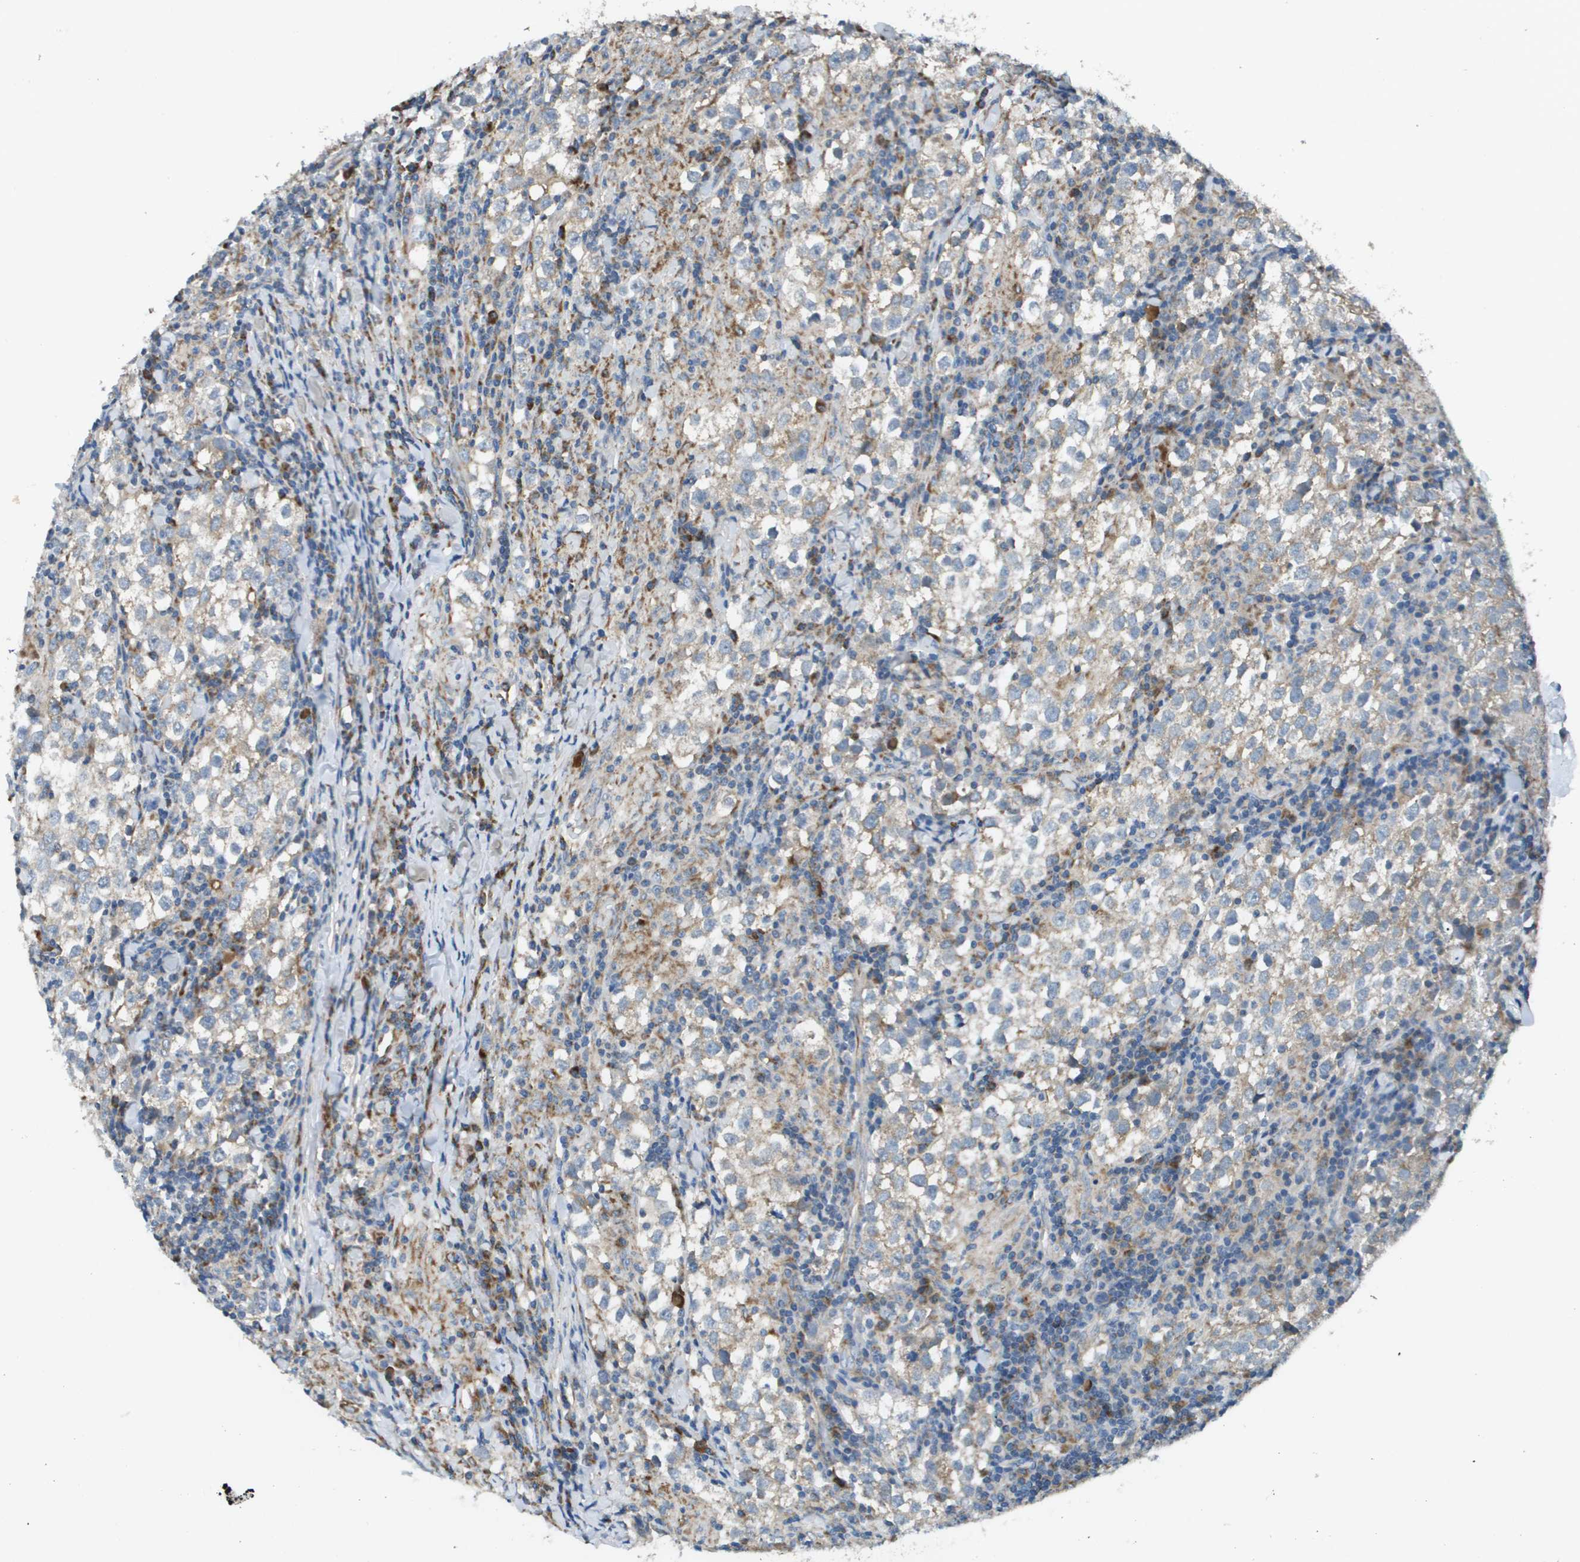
{"staining": {"intensity": "weak", "quantity": "<25%", "location": "cytoplasmic/membranous"}, "tissue": "testis cancer", "cell_type": "Tumor cells", "image_type": "cancer", "snomed": [{"axis": "morphology", "description": "Seminoma, NOS"}, {"axis": "morphology", "description": "Carcinoma, Embryonal, NOS"}, {"axis": "topography", "description": "Testis"}], "caption": "DAB immunohistochemical staining of human testis cancer (embryonal carcinoma) shows no significant staining in tumor cells.", "gene": "NRK", "patient": {"sex": "male", "age": 36}}